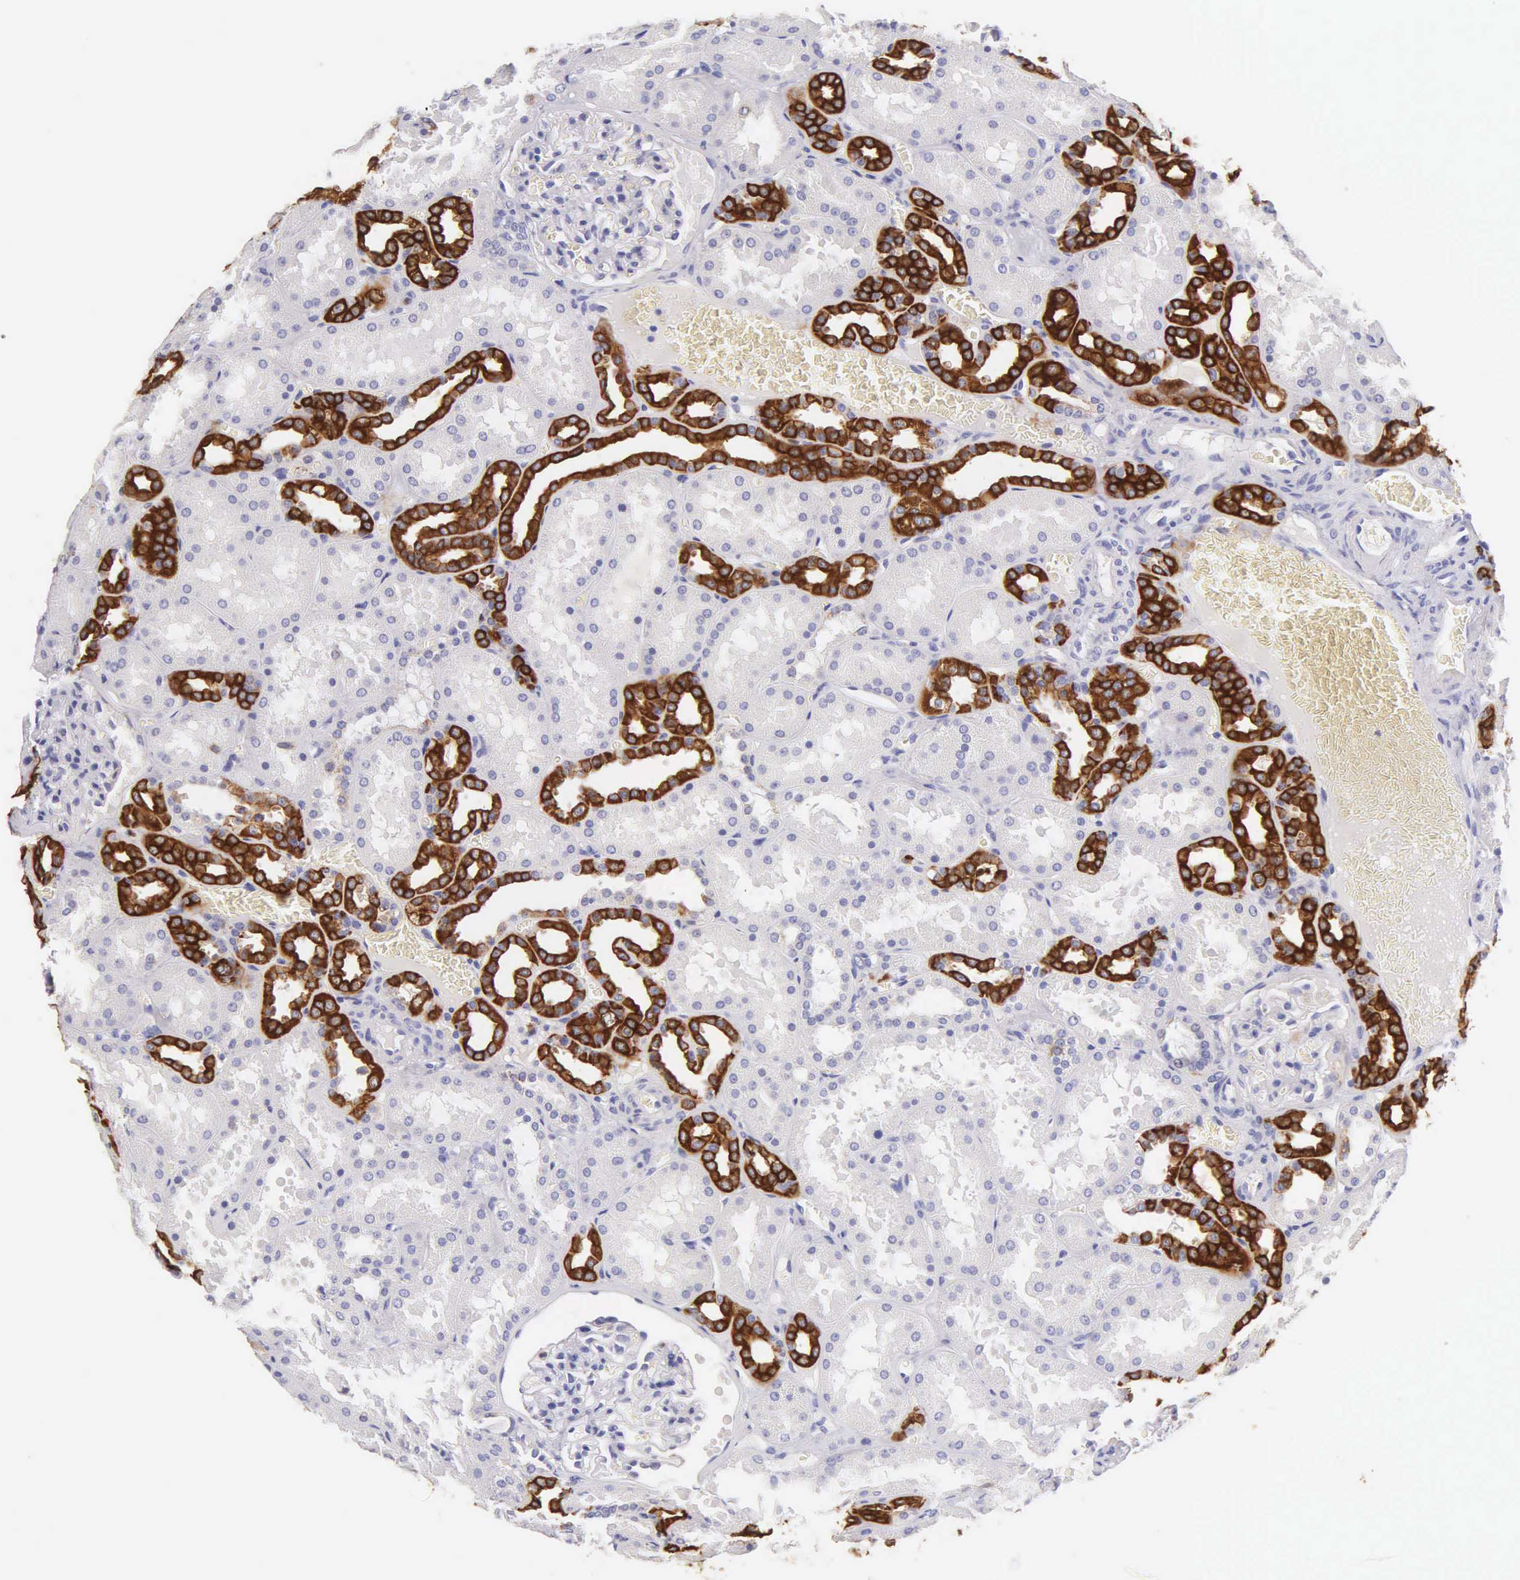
{"staining": {"intensity": "negative", "quantity": "none", "location": "none"}, "tissue": "kidney", "cell_type": "Cells in glomeruli", "image_type": "normal", "snomed": [{"axis": "morphology", "description": "Normal tissue, NOS"}, {"axis": "topography", "description": "Kidney"}], "caption": "IHC image of normal human kidney stained for a protein (brown), which displays no expression in cells in glomeruli.", "gene": "KRT14", "patient": {"sex": "female", "age": 52}}